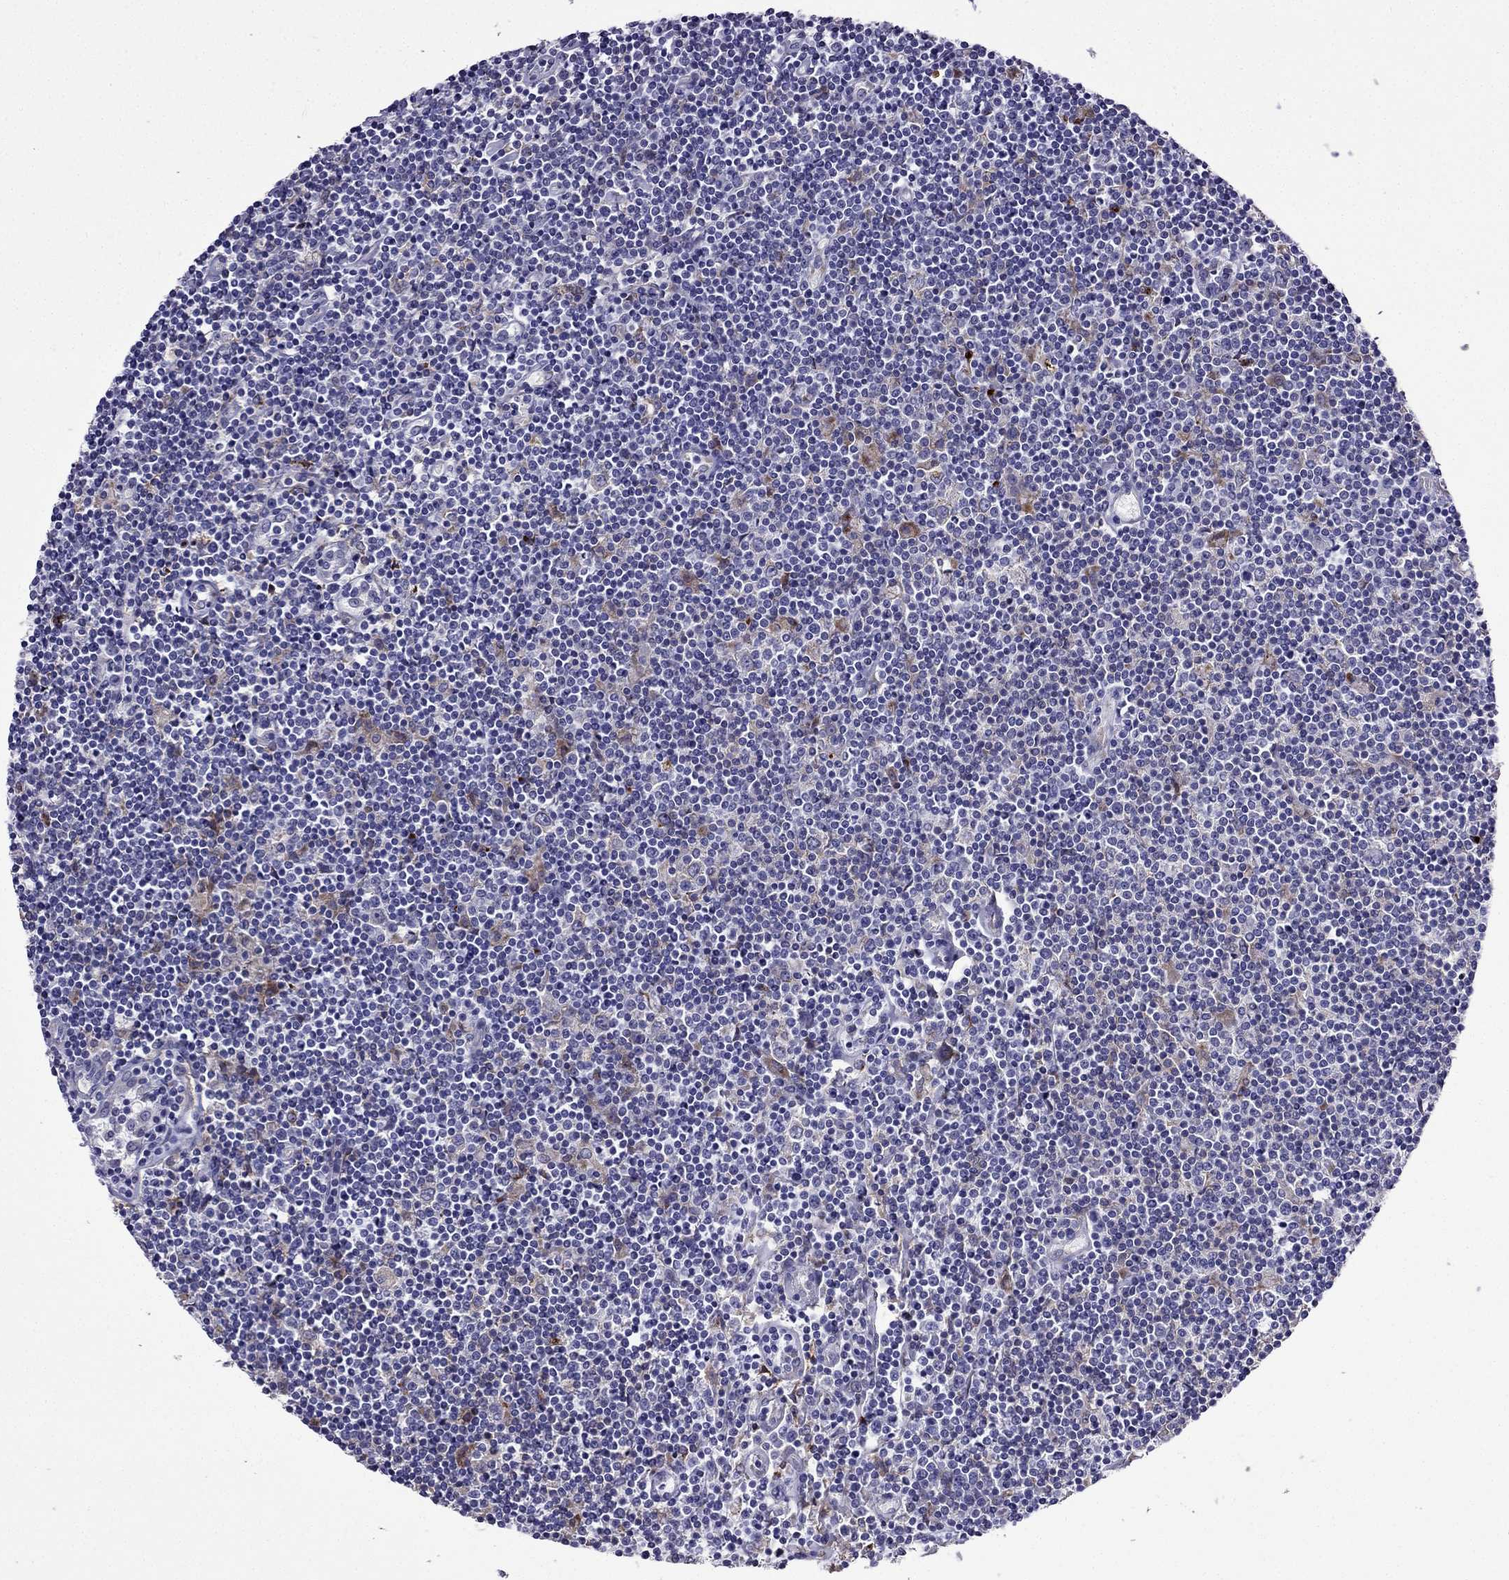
{"staining": {"intensity": "negative", "quantity": "none", "location": "none"}, "tissue": "lymphoma", "cell_type": "Tumor cells", "image_type": "cancer", "snomed": [{"axis": "morphology", "description": "Hodgkin's disease, NOS"}, {"axis": "topography", "description": "Lymph node"}], "caption": "IHC of Hodgkin's disease exhibits no positivity in tumor cells. (DAB (3,3'-diaminobenzidine) IHC, high magnification).", "gene": "TSSK4", "patient": {"sex": "male", "age": 40}}